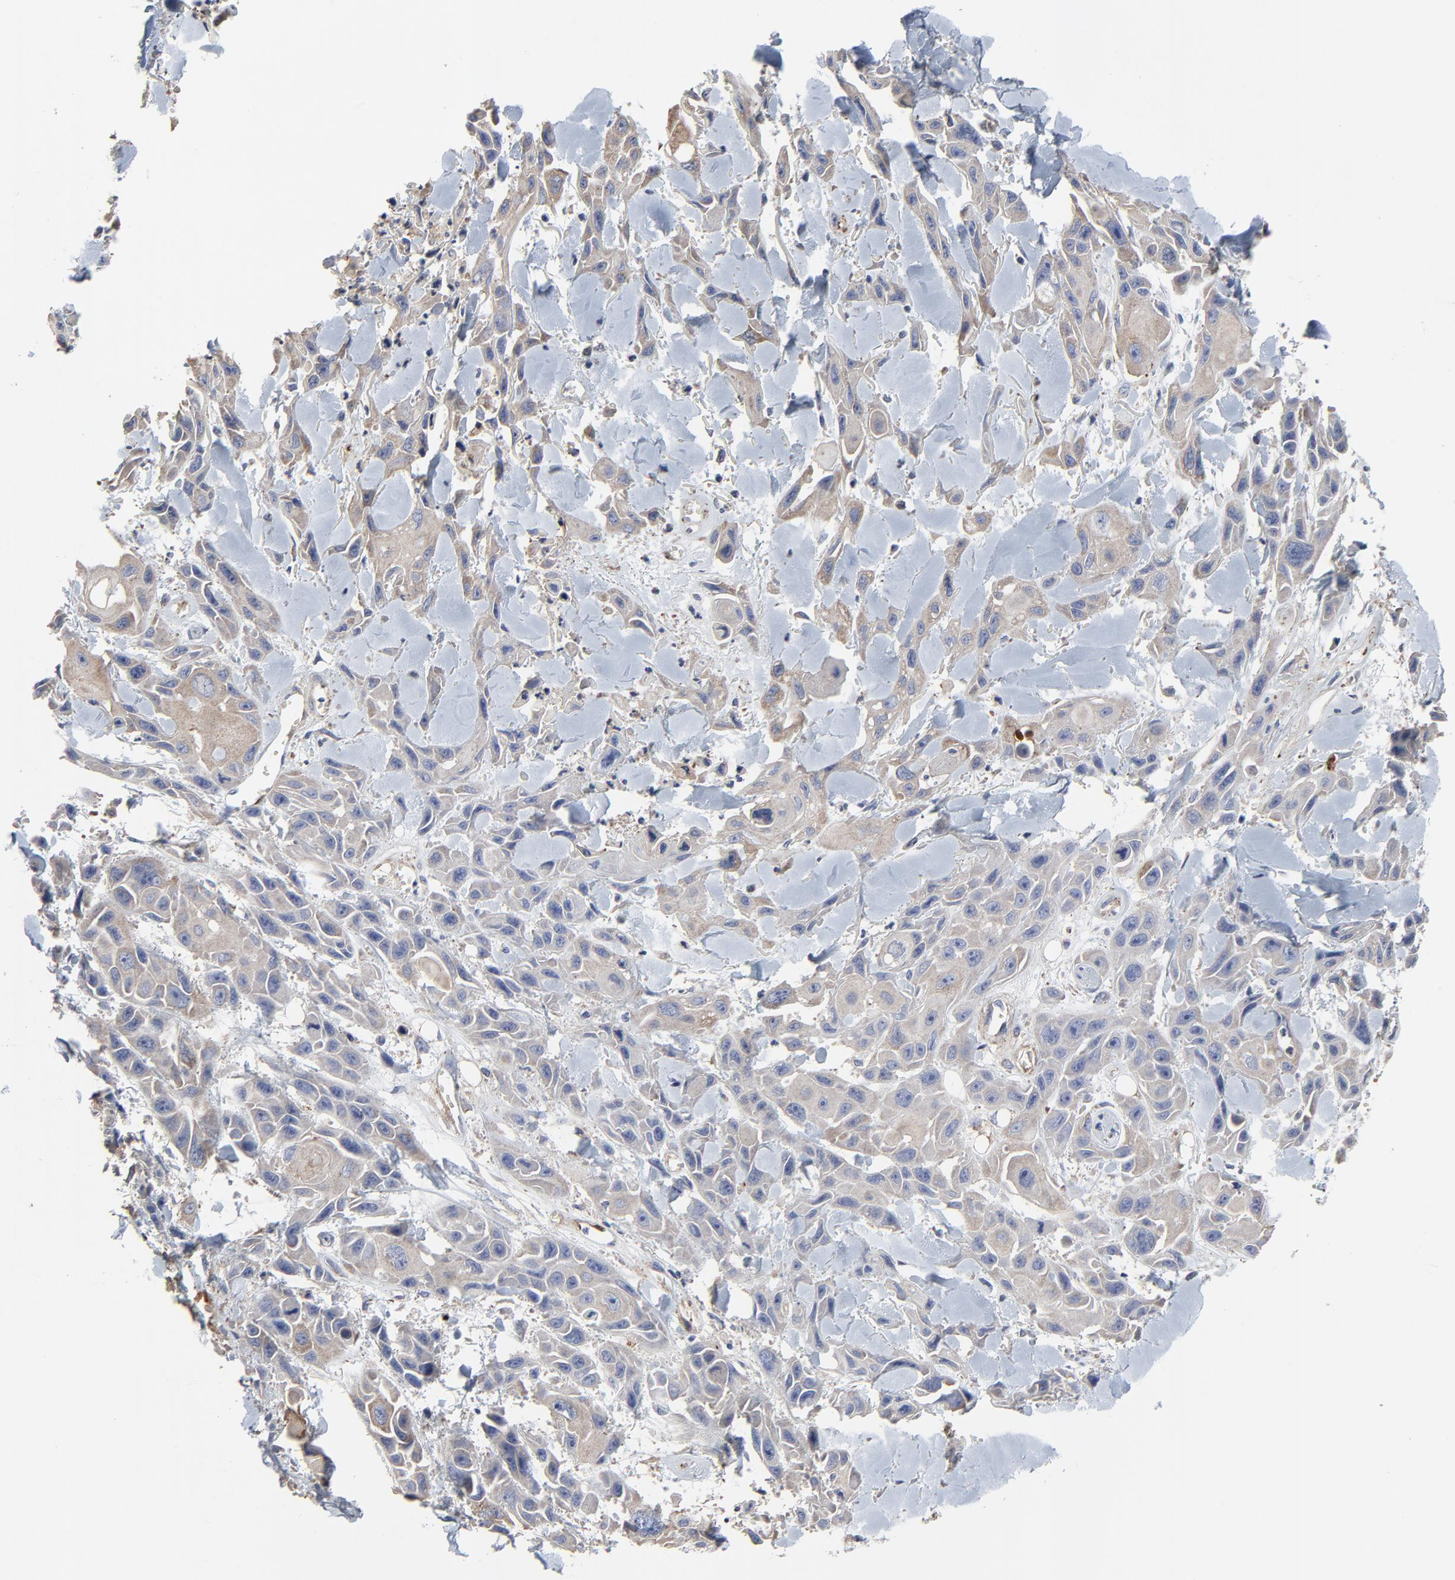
{"staining": {"intensity": "weak", "quantity": ">75%", "location": "cytoplasmic/membranous,nuclear"}, "tissue": "skin cancer", "cell_type": "Tumor cells", "image_type": "cancer", "snomed": [{"axis": "morphology", "description": "Squamous cell carcinoma, NOS"}, {"axis": "topography", "description": "Skin"}, {"axis": "topography", "description": "Anal"}], "caption": "A histopathology image of human squamous cell carcinoma (skin) stained for a protein displays weak cytoplasmic/membranous and nuclear brown staining in tumor cells. Immunohistochemistry (ihc) stains the protein of interest in brown and the nuclei are stained blue.", "gene": "NXF3", "patient": {"sex": "female", "age": 55}}